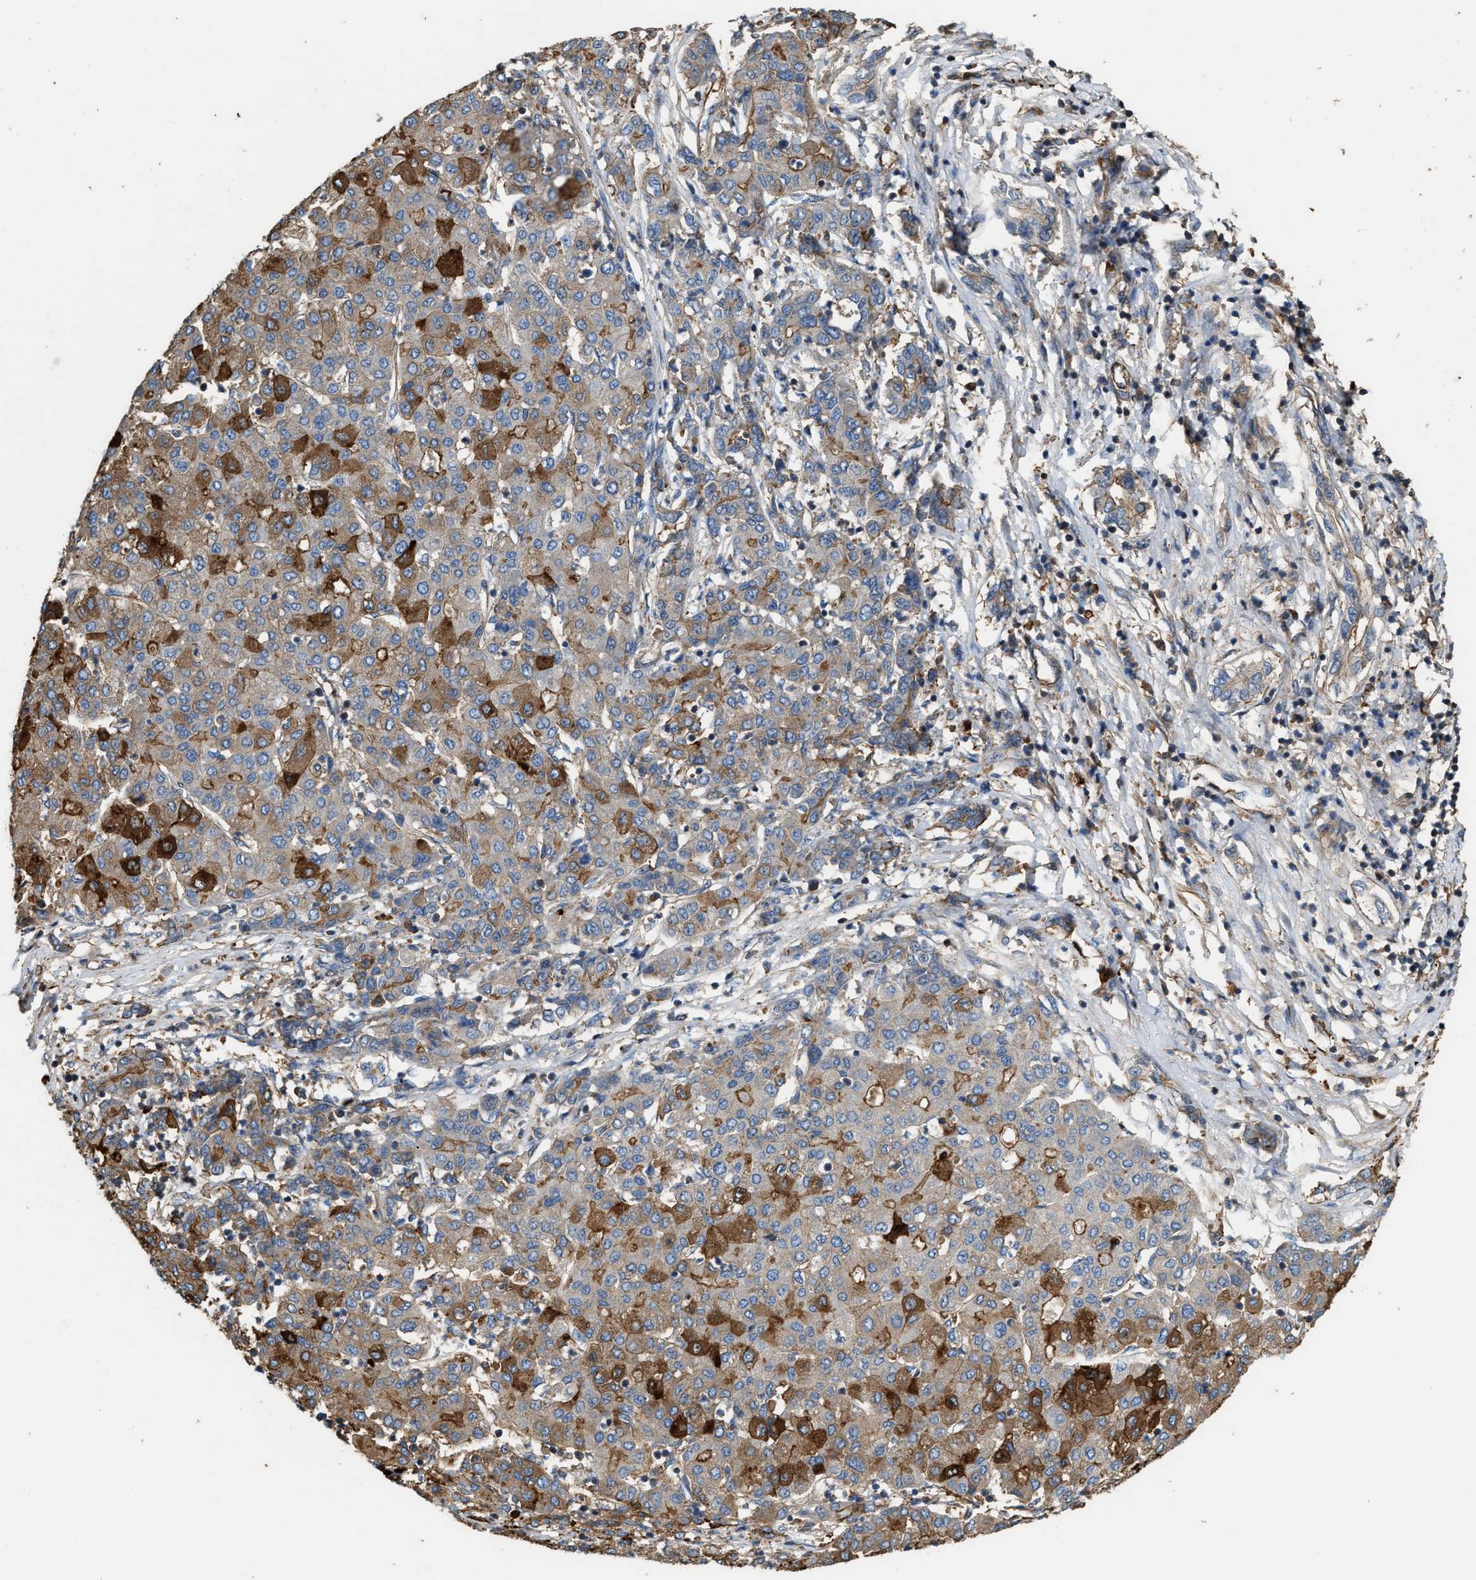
{"staining": {"intensity": "strong", "quantity": "<25%", "location": "cytoplasmic/membranous"}, "tissue": "liver cancer", "cell_type": "Tumor cells", "image_type": "cancer", "snomed": [{"axis": "morphology", "description": "Carcinoma, Hepatocellular, NOS"}, {"axis": "topography", "description": "Liver"}], "caption": "Tumor cells exhibit medium levels of strong cytoplasmic/membranous expression in approximately <25% of cells in human liver cancer.", "gene": "ATIC", "patient": {"sex": "male", "age": 65}}